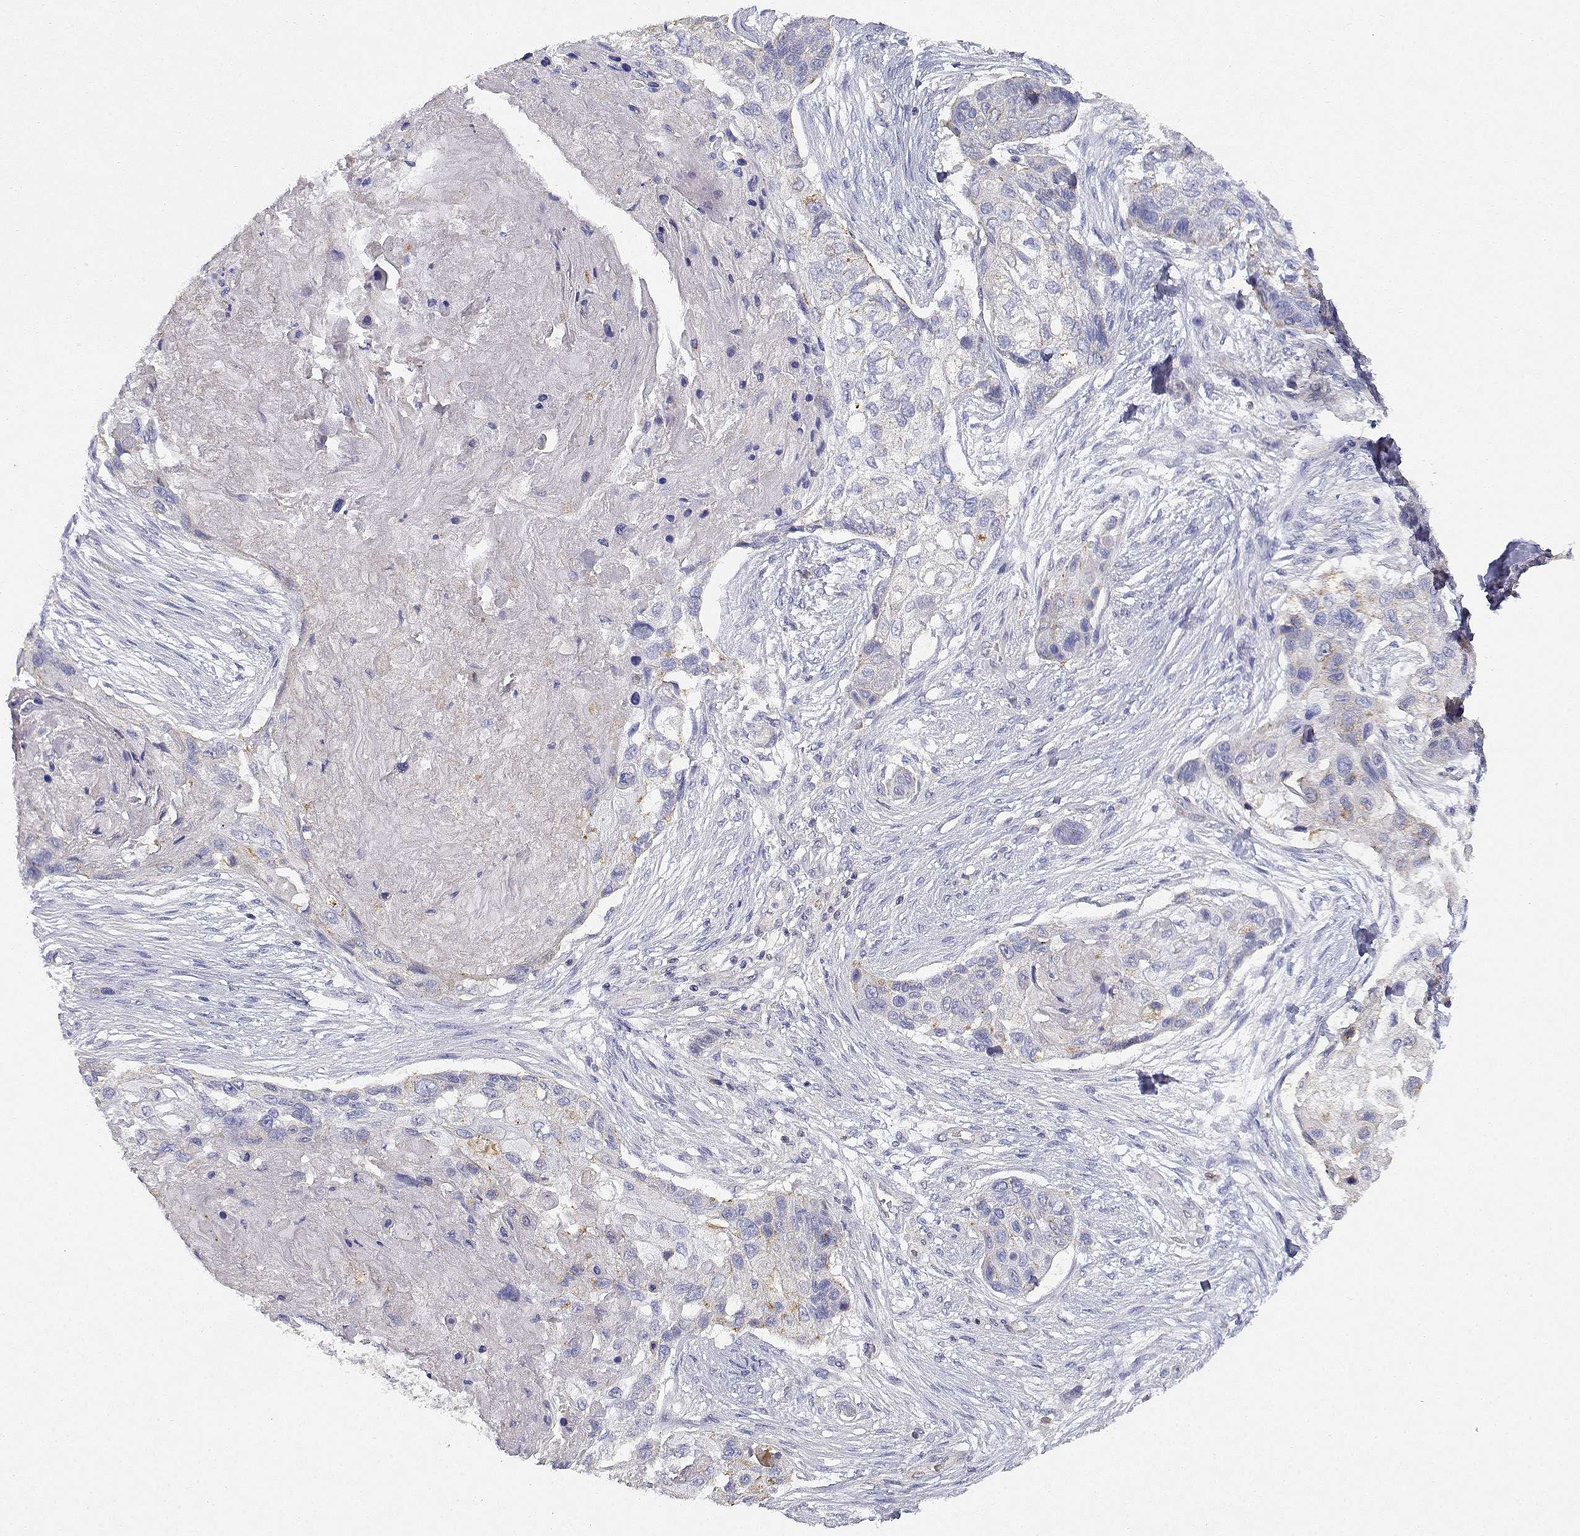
{"staining": {"intensity": "weak", "quantity": "<25%", "location": "cytoplasmic/membranous"}, "tissue": "lung cancer", "cell_type": "Tumor cells", "image_type": "cancer", "snomed": [{"axis": "morphology", "description": "Squamous cell carcinoma, NOS"}, {"axis": "topography", "description": "Lung"}], "caption": "The photomicrograph exhibits no staining of tumor cells in lung cancer (squamous cell carcinoma).", "gene": "ADA", "patient": {"sex": "male", "age": 69}}